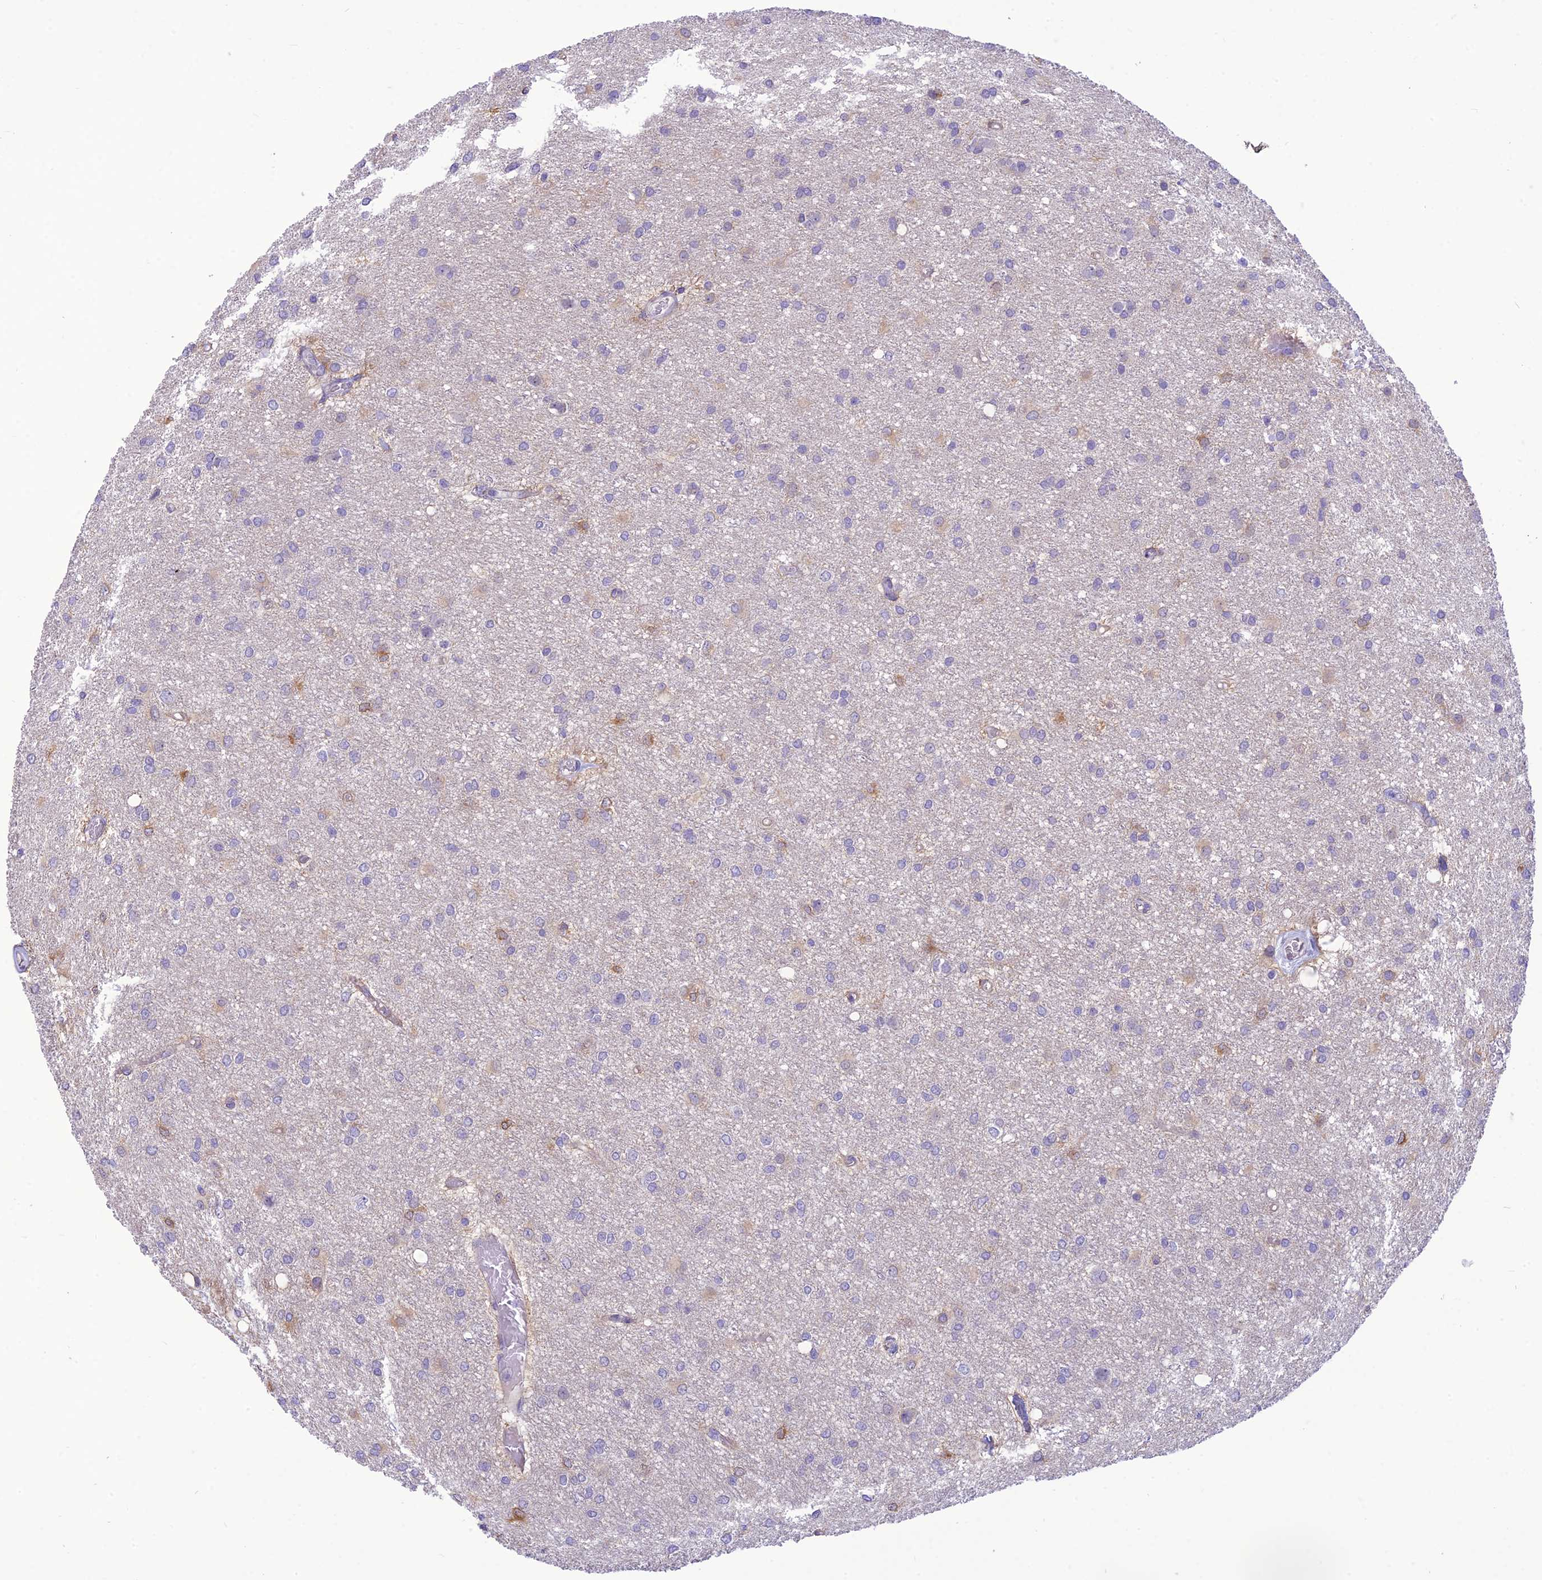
{"staining": {"intensity": "negative", "quantity": "none", "location": "none"}, "tissue": "glioma", "cell_type": "Tumor cells", "image_type": "cancer", "snomed": [{"axis": "morphology", "description": "Glioma, malignant, High grade"}, {"axis": "topography", "description": "Brain"}], "caption": "Histopathology image shows no significant protein positivity in tumor cells of malignant high-grade glioma.", "gene": "DHDH", "patient": {"sex": "female", "age": 50}}